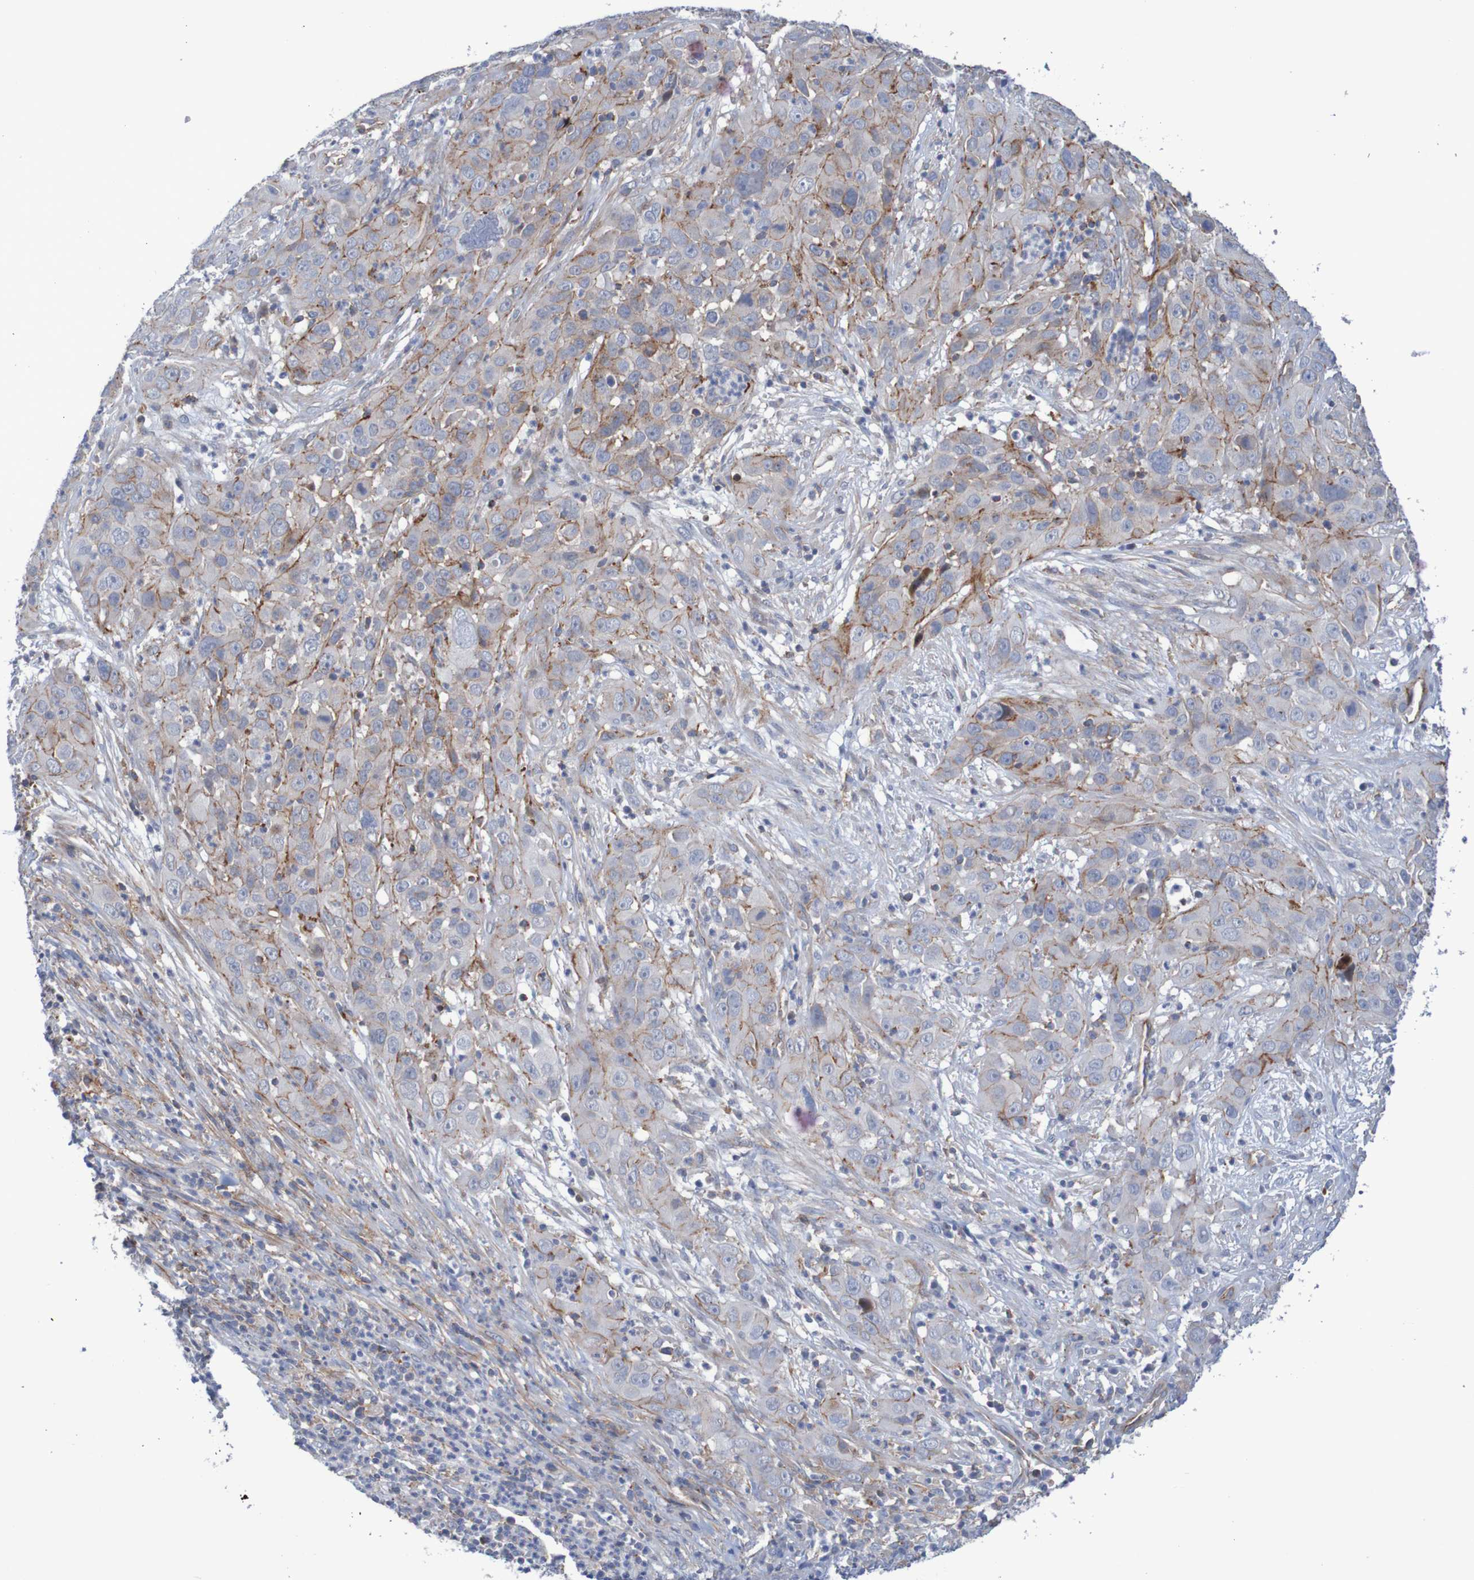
{"staining": {"intensity": "moderate", "quantity": "25%-75%", "location": "cytoplasmic/membranous"}, "tissue": "cervical cancer", "cell_type": "Tumor cells", "image_type": "cancer", "snomed": [{"axis": "morphology", "description": "Squamous cell carcinoma, NOS"}, {"axis": "topography", "description": "Cervix"}], "caption": "Cervical cancer tissue demonstrates moderate cytoplasmic/membranous expression in about 25%-75% of tumor cells, visualized by immunohistochemistry.", "gene": "NECTIN2", "patient": {"sex": "female", "age": 32}}